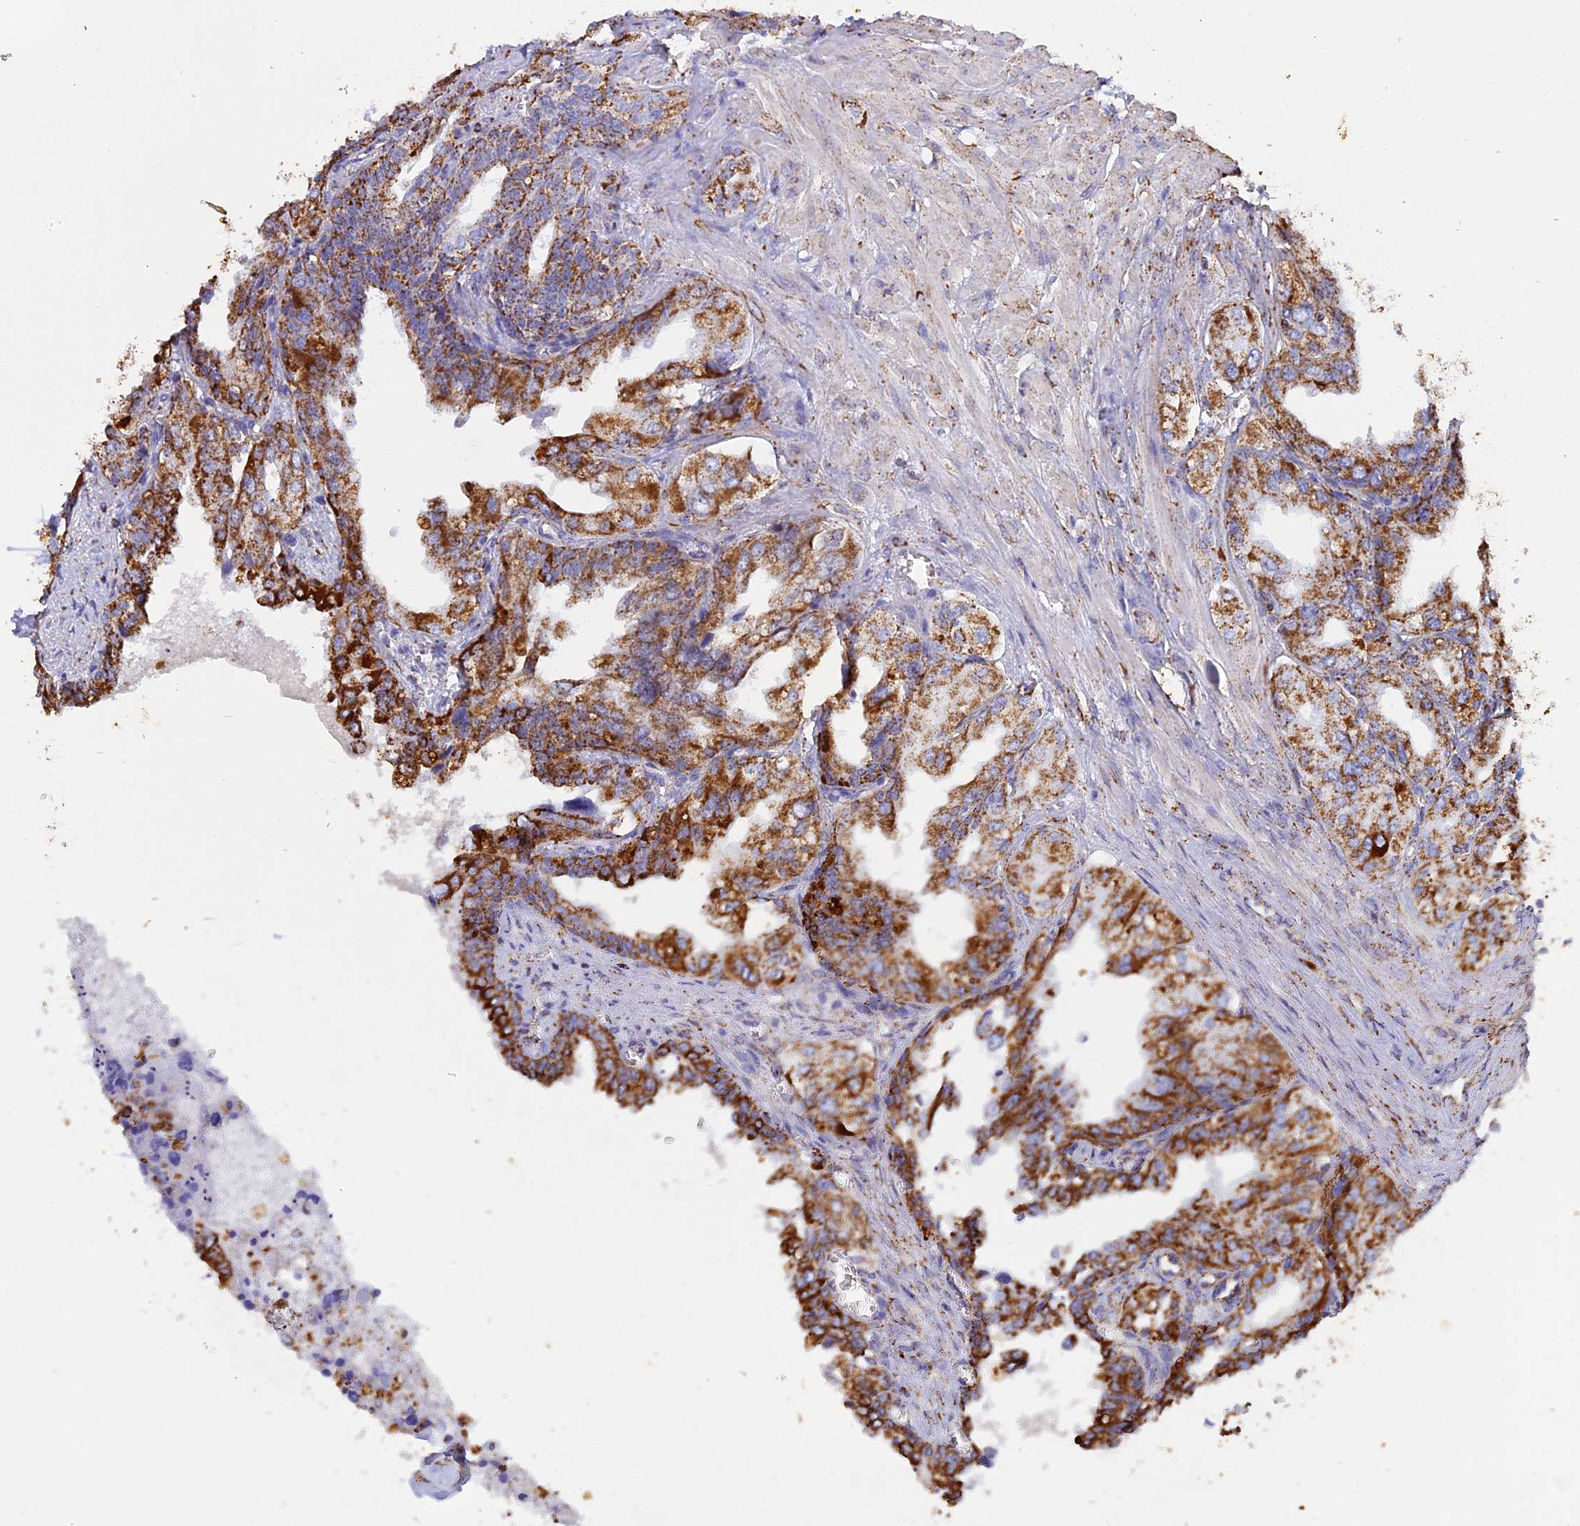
{"staining": {"intensity": "strong", "quantity": ">75%", "location": "cytoplasmic/membranous"}, "tissue": "seminal vesicle", "cell_type": "Glandular cells", "image_type": "normal", "snomed": [{"axis": "morphology", "description": "Normal tissue, NOS"}, {"axis": "topography", "description": "Seminal veicle"}], "caption": "A micrograph showing strong cytoplasmic/membranous staining in approximately >75% of glandular cells in unremarkable seminal vesicle, as visualized by brown immunohistochemical staining.", "gene": "KCNG1", "patient": {"sex": "male", "age": 67}}